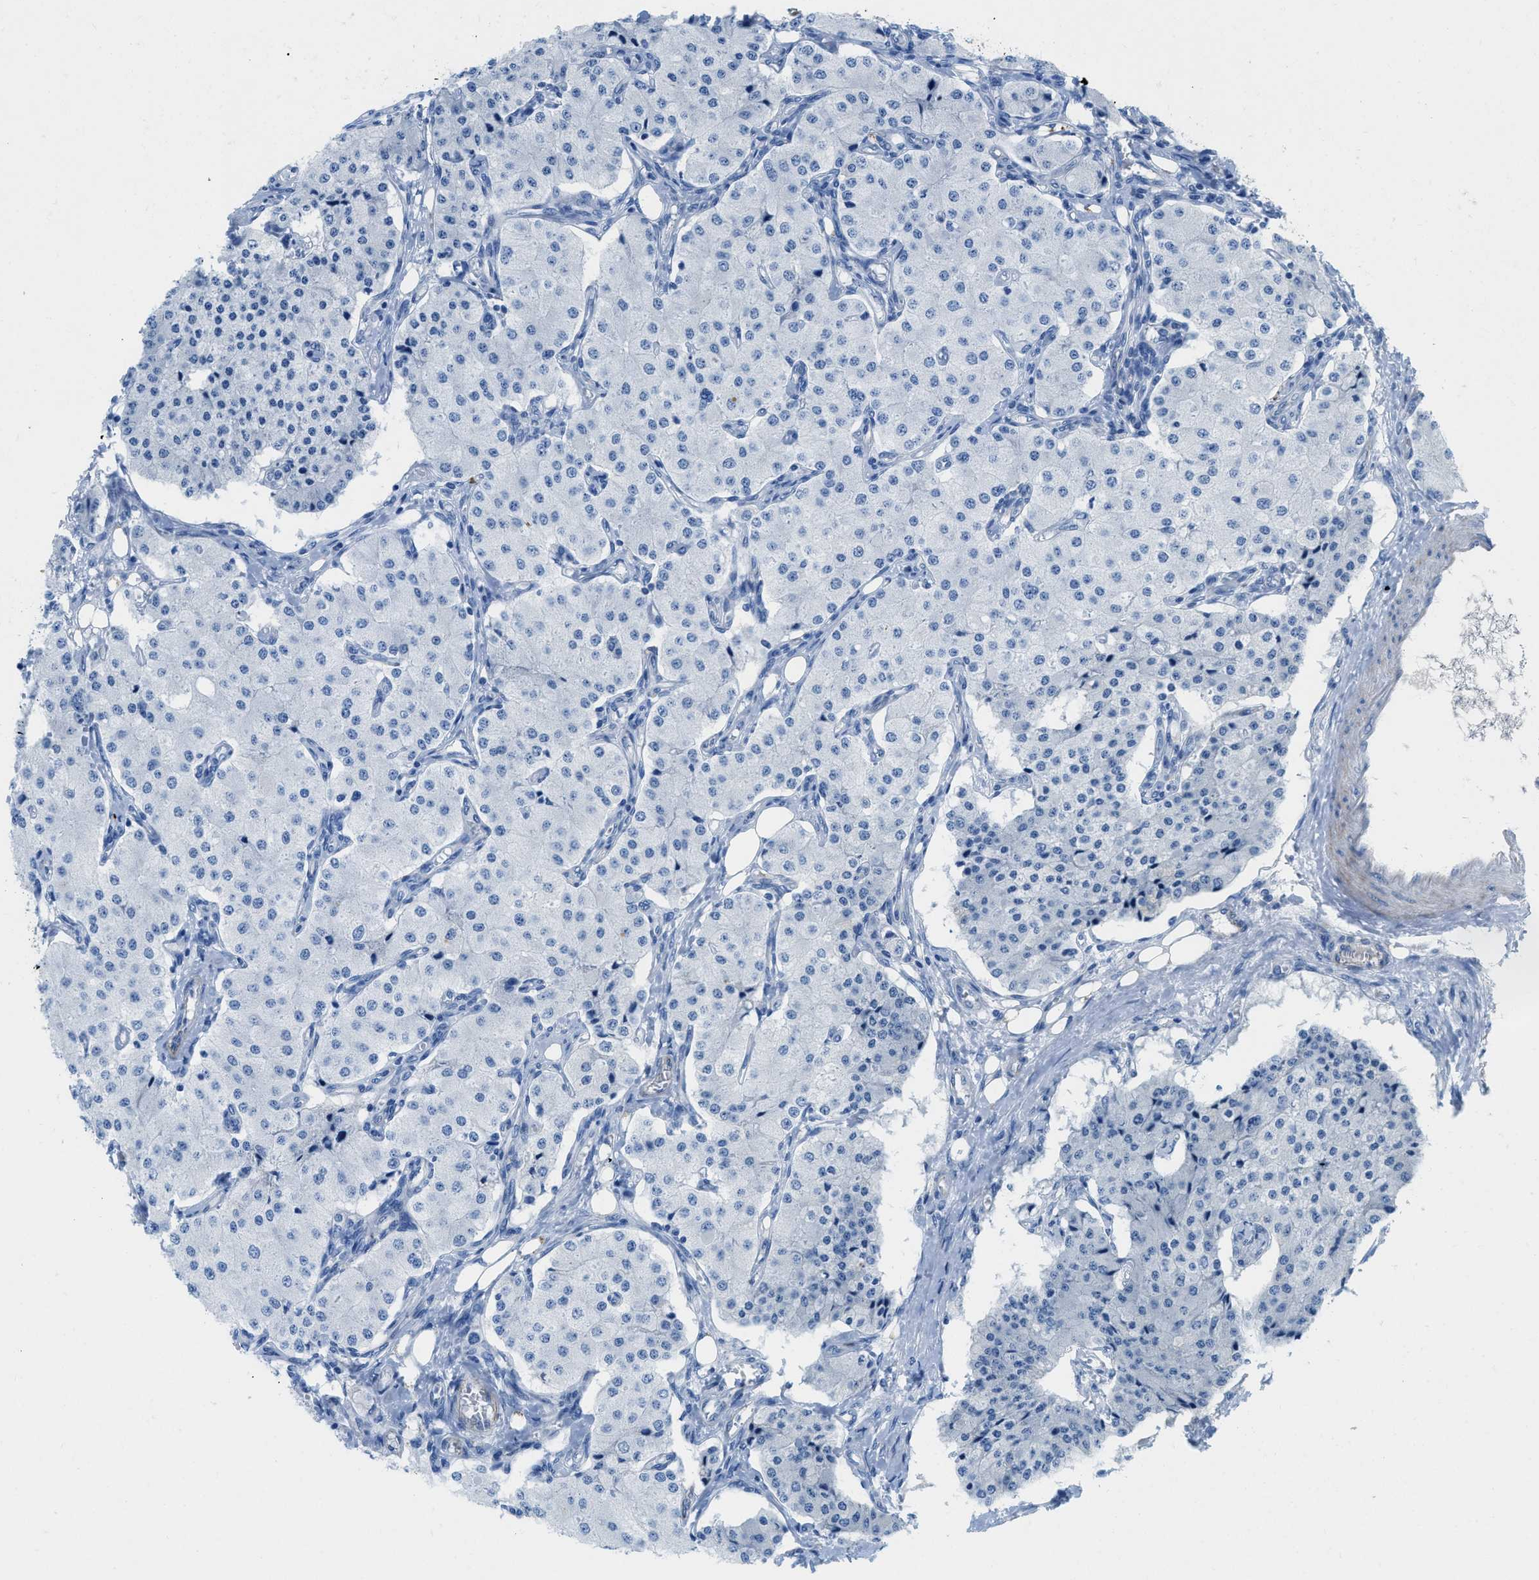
{"staining": {"intensity": "negative", "quantity": "none", "location": "none"}, "tissue": "carcinoid", "cell_type": "Tumor cells", "image_type": "cancer", "snomed": [{"axis": "morphology", "description": "Carcinoid, malignant, NOS"}, {"axis": "topography", "description": "Colon"}], "caption": "This is an immunohistochemistry photomicrograph of human malignant carcinoid. There is no expression in tumor cells.", "gene": "XCR1", "patient": {"sex": "female", "age": 52}}